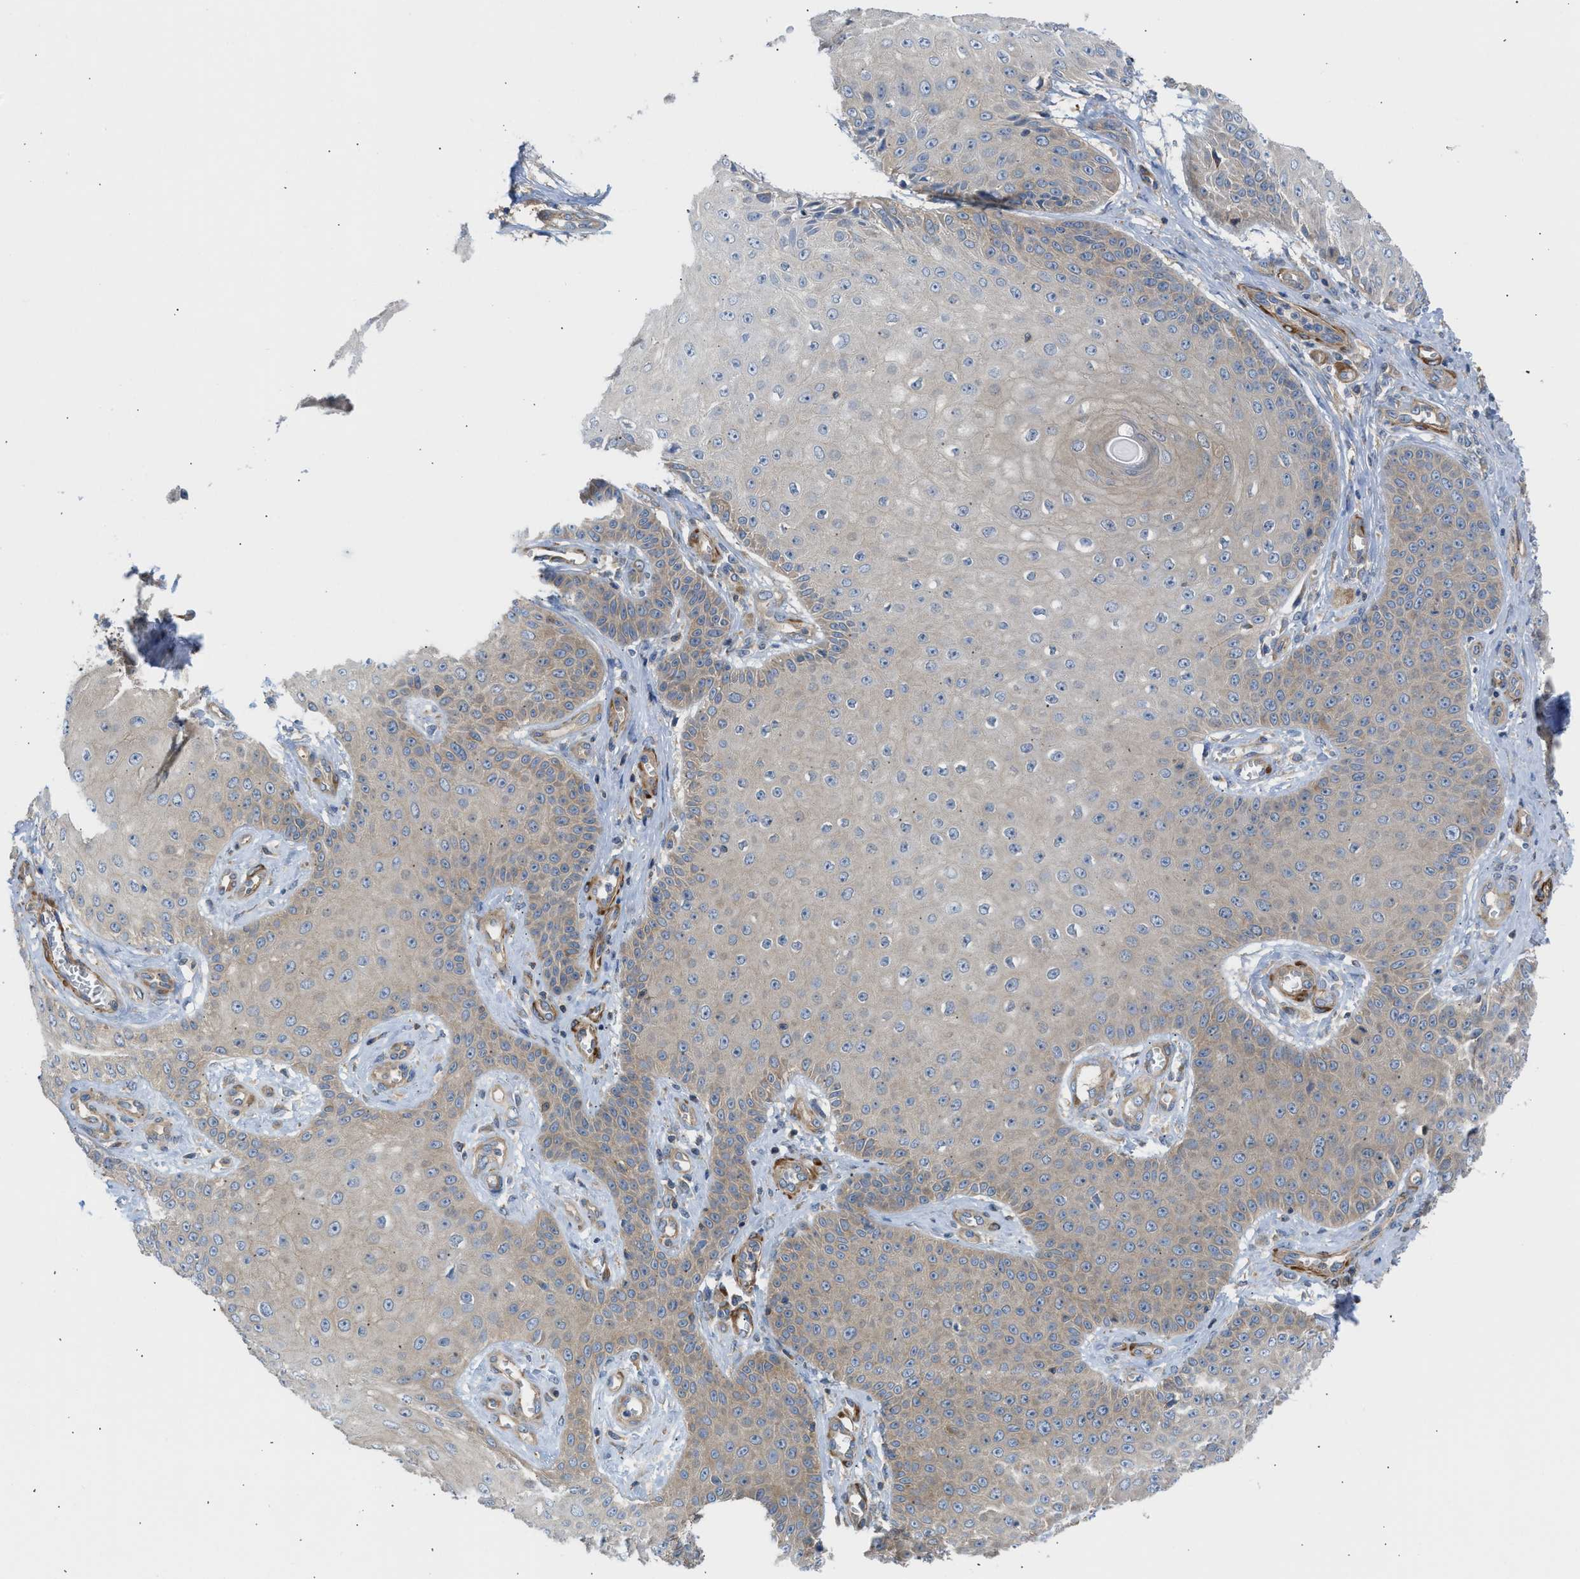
{"staining": {"intensity": "weak", "quantity": "25%-75%", "location": "cytoplasmic/membranous"}, "tissue": "skin cancer", "cell_type": "Tumor cells", "image_type": "cancer", "snomed": [{"axis": "morphology", "description": "Squamous cell carcinoma, NOS"}, {"axis": "topography", "description": "Skin"}], "caption": "Human skin cancer stained with a brown dye reveals weak cytoplasmic/membranous positive positivity in approximately 25%-75% of tumor cells.", "gene": "CHKB", "patient": {"sex": "male", "age": 74}}